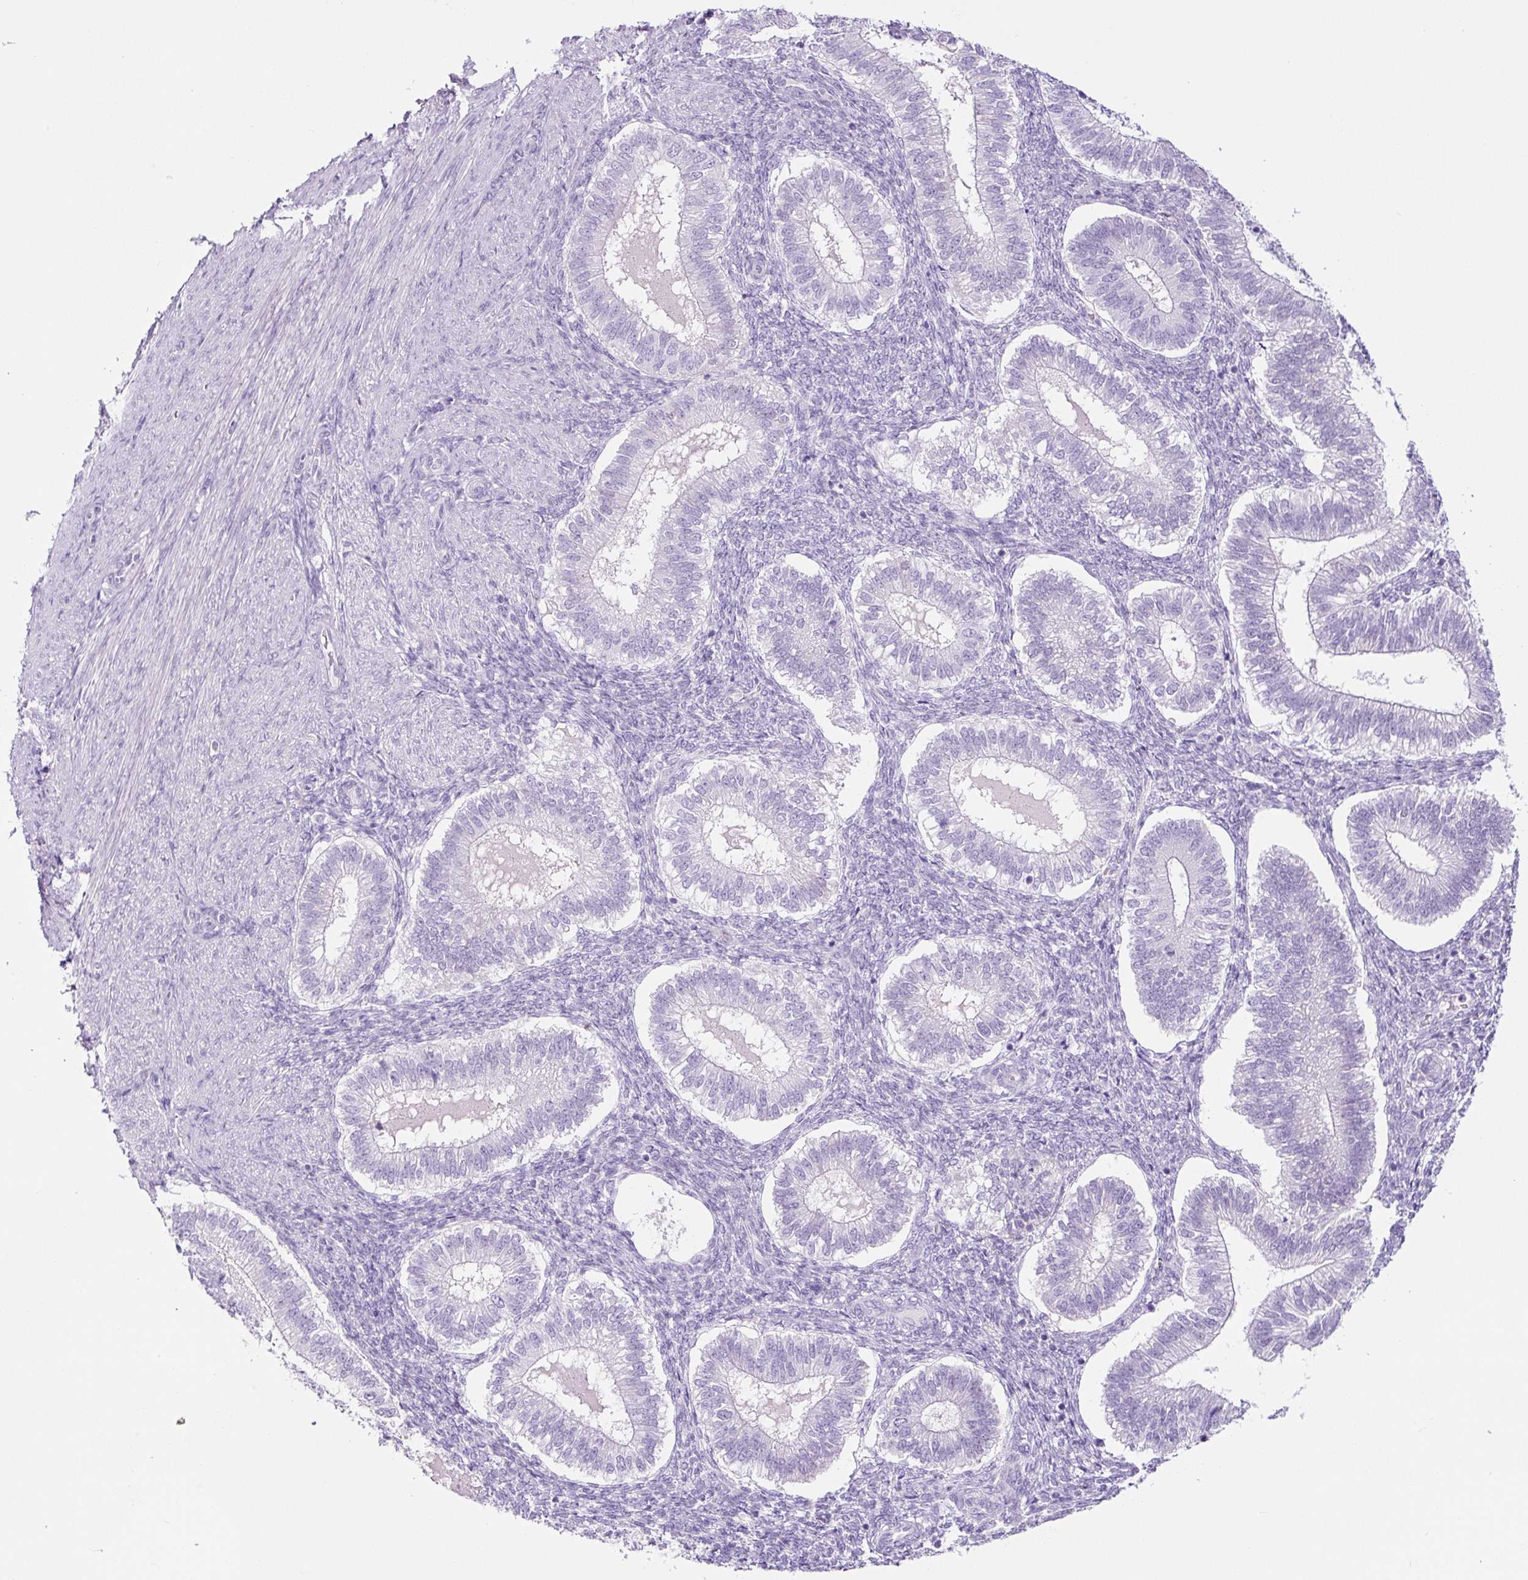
{"staining": {"intensity": "negative", "quantity": "none", "location": "none"}, "tissue": "endometrium", "cell_type": "Cells in endometrial stroma", "image_type": "normal", "snomed": [{"axis": "morphology", "description": "Normal tissue, NOS"}, {"axis": "topography", "description": "Endometrium"}], "caption": "The micrograph exhibits no staining of cells in endometrial stroma in benign endometrium. (Brightfield microscopy of DAB IHC at high magnification).", "gene": "RNF212B", "patient": {"sex": "female", "age": 25}}